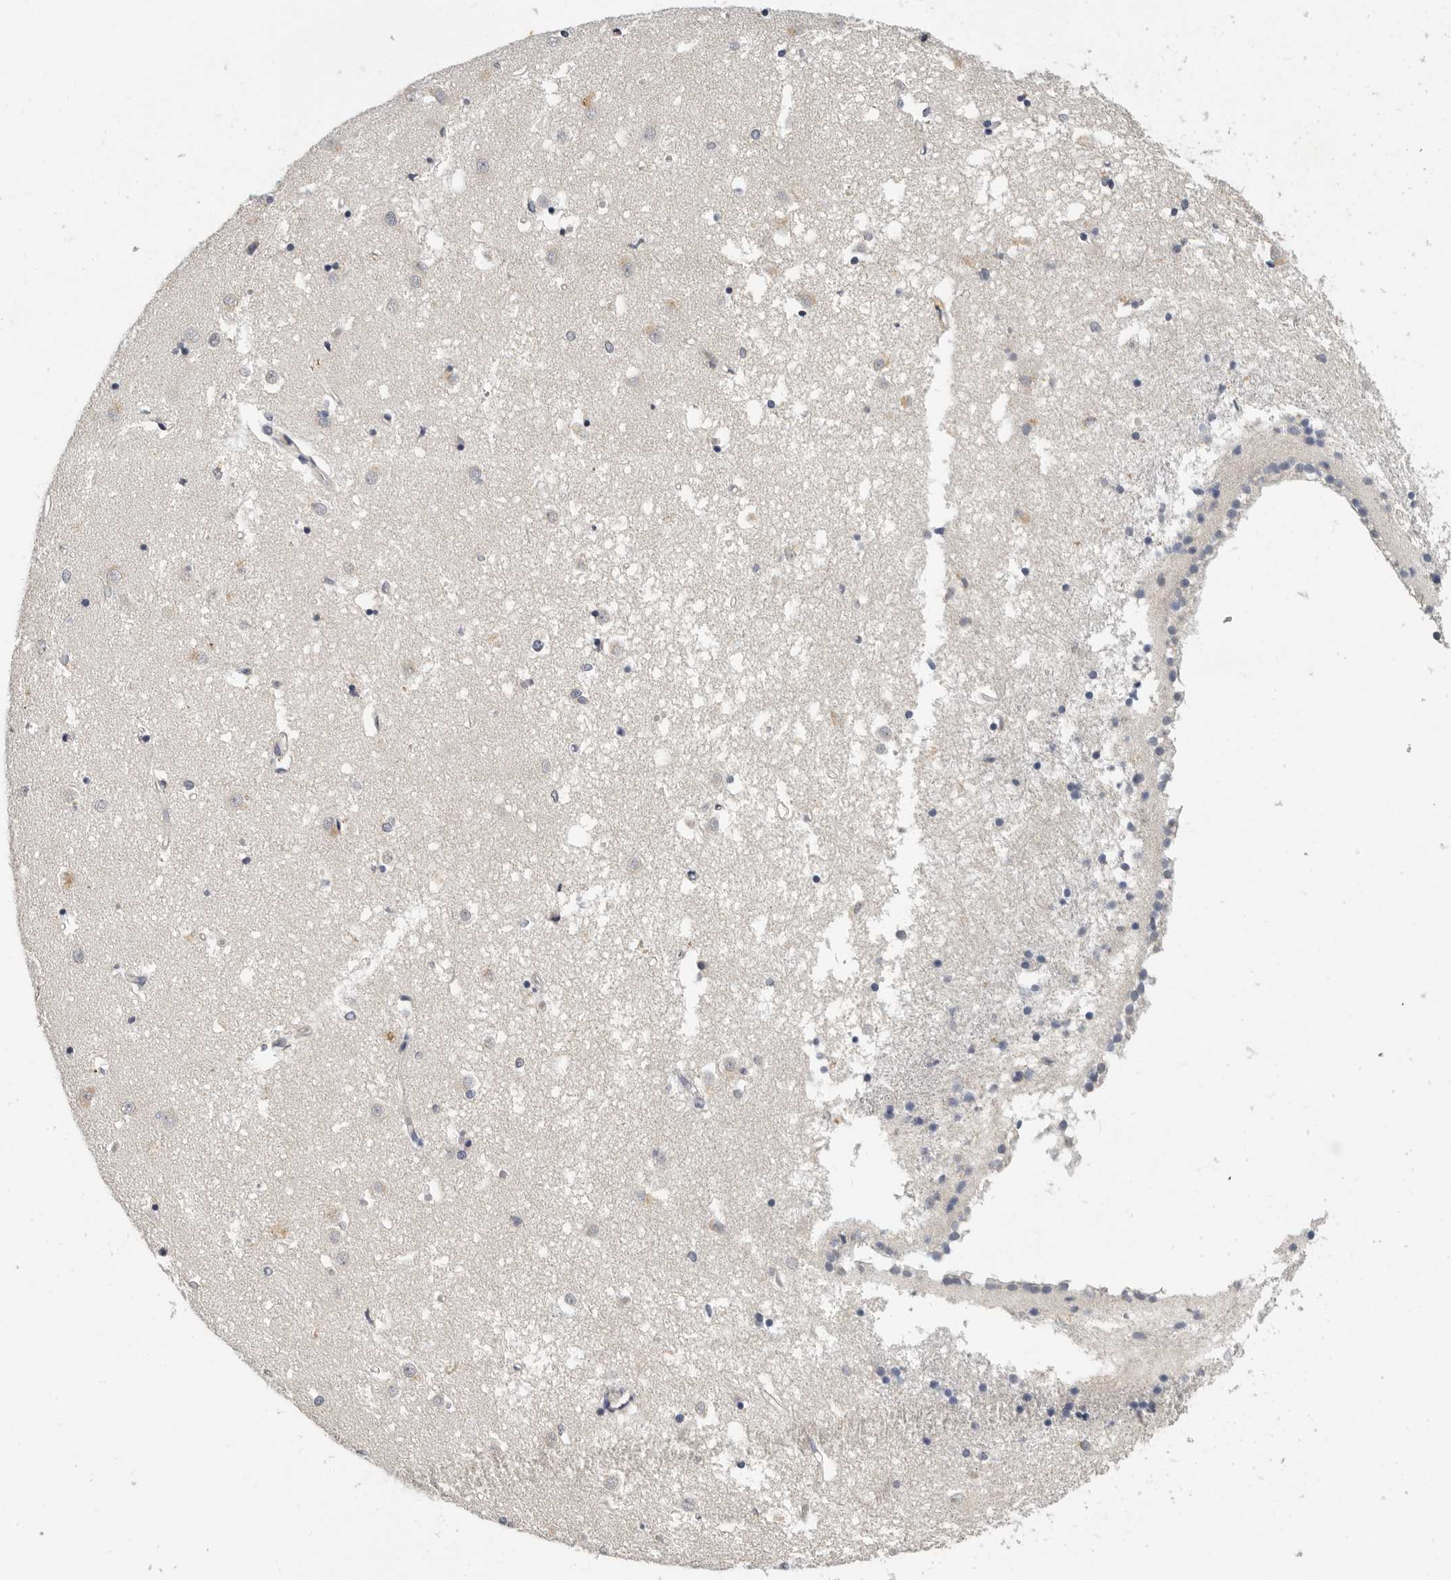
{"staining": {"intensity": "negative", "quantity": "none", "location": "none"}, "tissue": "caudate", "cell_type": "Glial cells", "image_type": "normal", "snomed": [{"axis": "morphology", "description": "Normal tissue, NOS"}, {"axis": "topography", "description": "Lateral ventricle wall"}], "caption": "This is an immunohistochemistry (IHC) photomicrograph of unremarkable human caudate. There is no staining in glial cells.", "gene": "LTBR", "patient": {"sex": "male", "age": 45}}